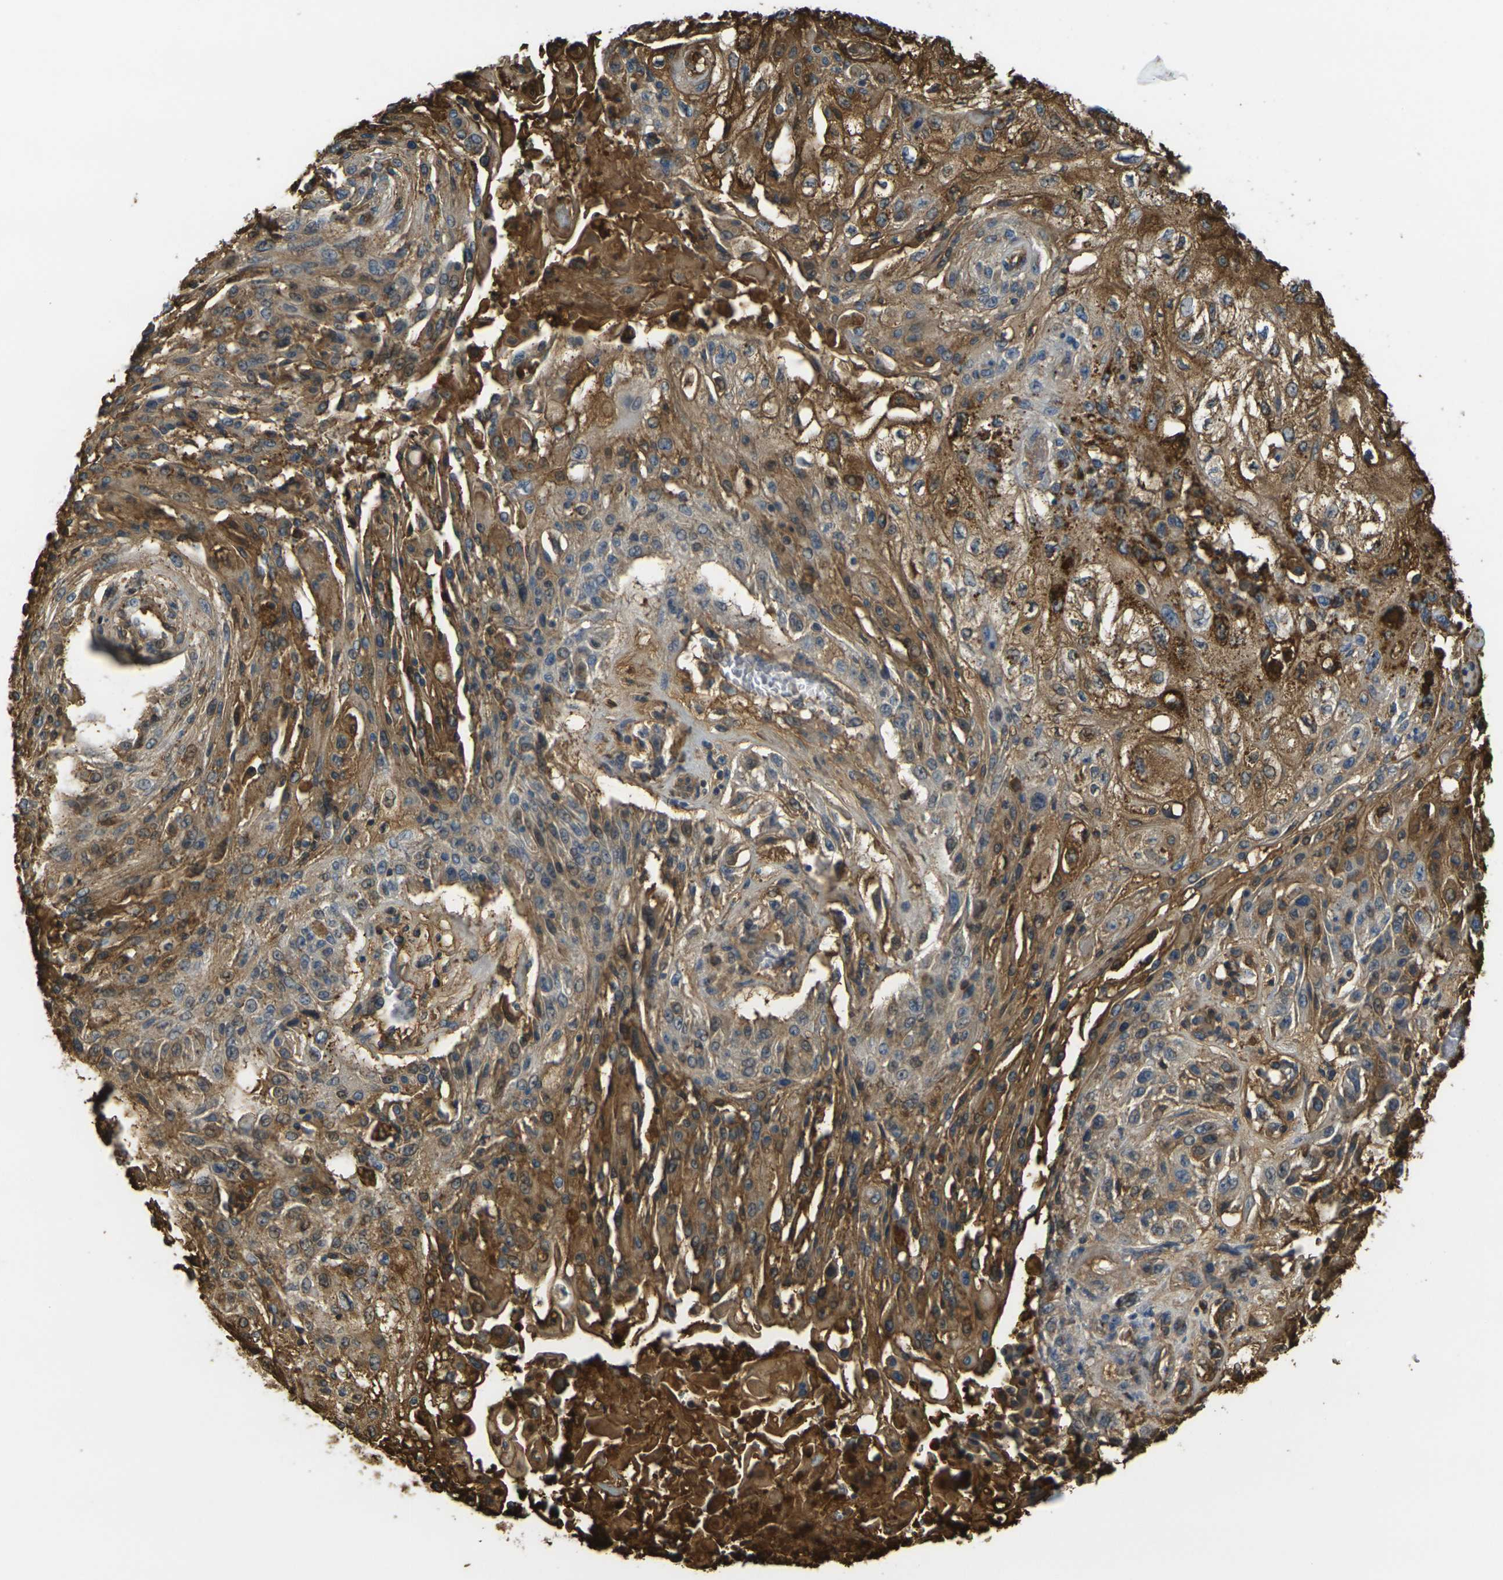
{"staining": {"intensity": "moderate", "quantity": "25%-75%", "location": "cytoplasmic/membranous"}, "tissue": "skin cancer", "cell_type": "Tumor cells", "image_type": "cancer", "snomed": [{"axis": "morphology", "description": "Squamous cell carcinoma, NOS"}, {"axis": "topography", "description": "Skin"}], "caption": "Immunohistochemical staining of human squamous cell carcinoma (skin) demonstrates medium levels of moderate cytoplasmic/membranous positivity in about 25%-75% of tumor cells. (Stains: DAB in brown, nuclei in blue, Microscopy: brightfield microscopy at high magnification).", "gene": "PLCD1", "patient": {"sex": "male", "age": 75}}